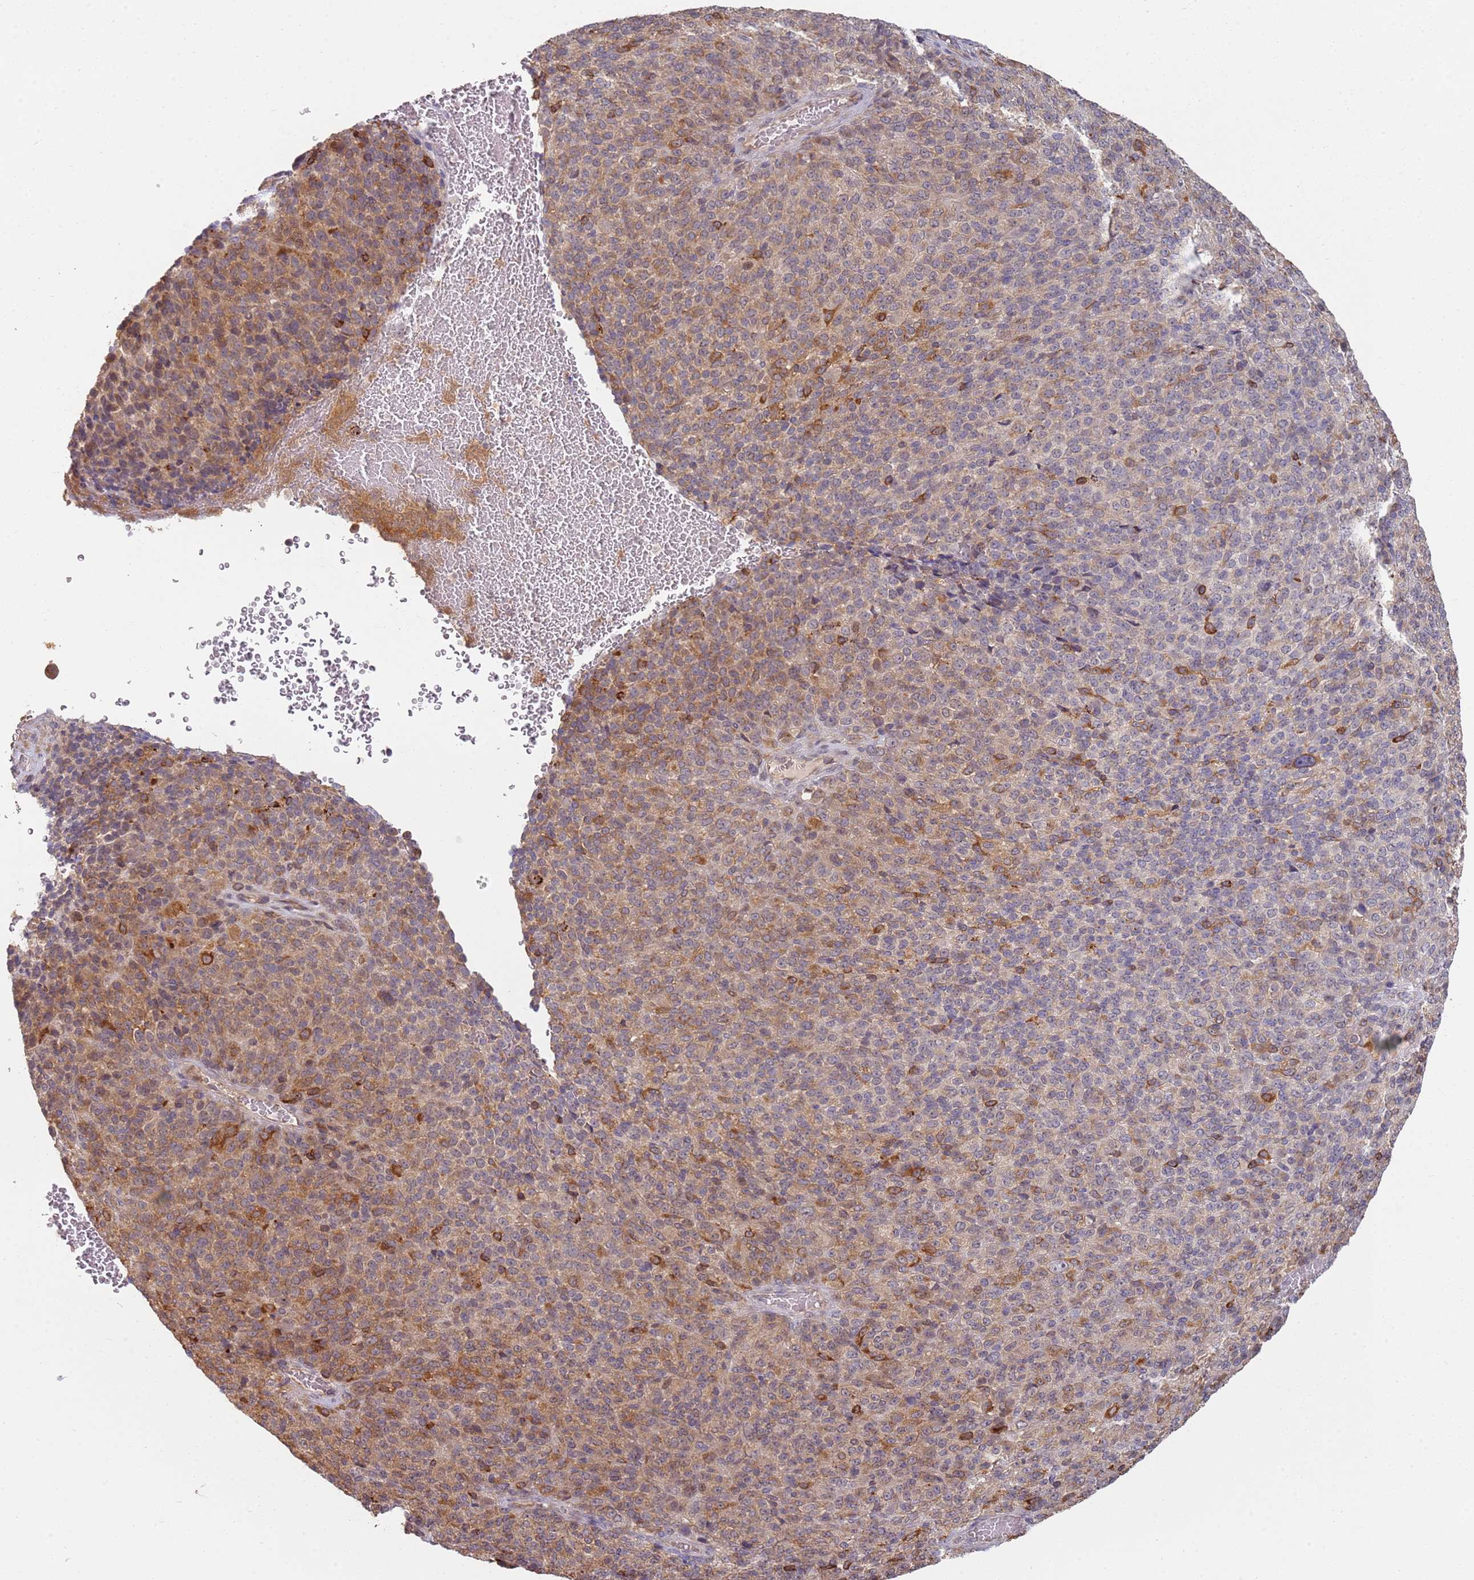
{"staining": {"intensity": "moderate", "quantity": ">75%", "location": "cytoplasmic/membranous"}, "tissue": "melanoma", "cell_type": "Tumor cells", "image_type": "cancer", "snomed": [{"axis": "morphology", "description": "Malignant melanoma, Metastatic site"}, {"axis": "topography", "description": "Brain"}], "caption": "This is an image of IHC staining of melanoma, which shows moderate staining in the cytoplasmic/membranous of tumor cells.", "gene": "MPEG1", "patient": {"sex": "female", "age": 56}}